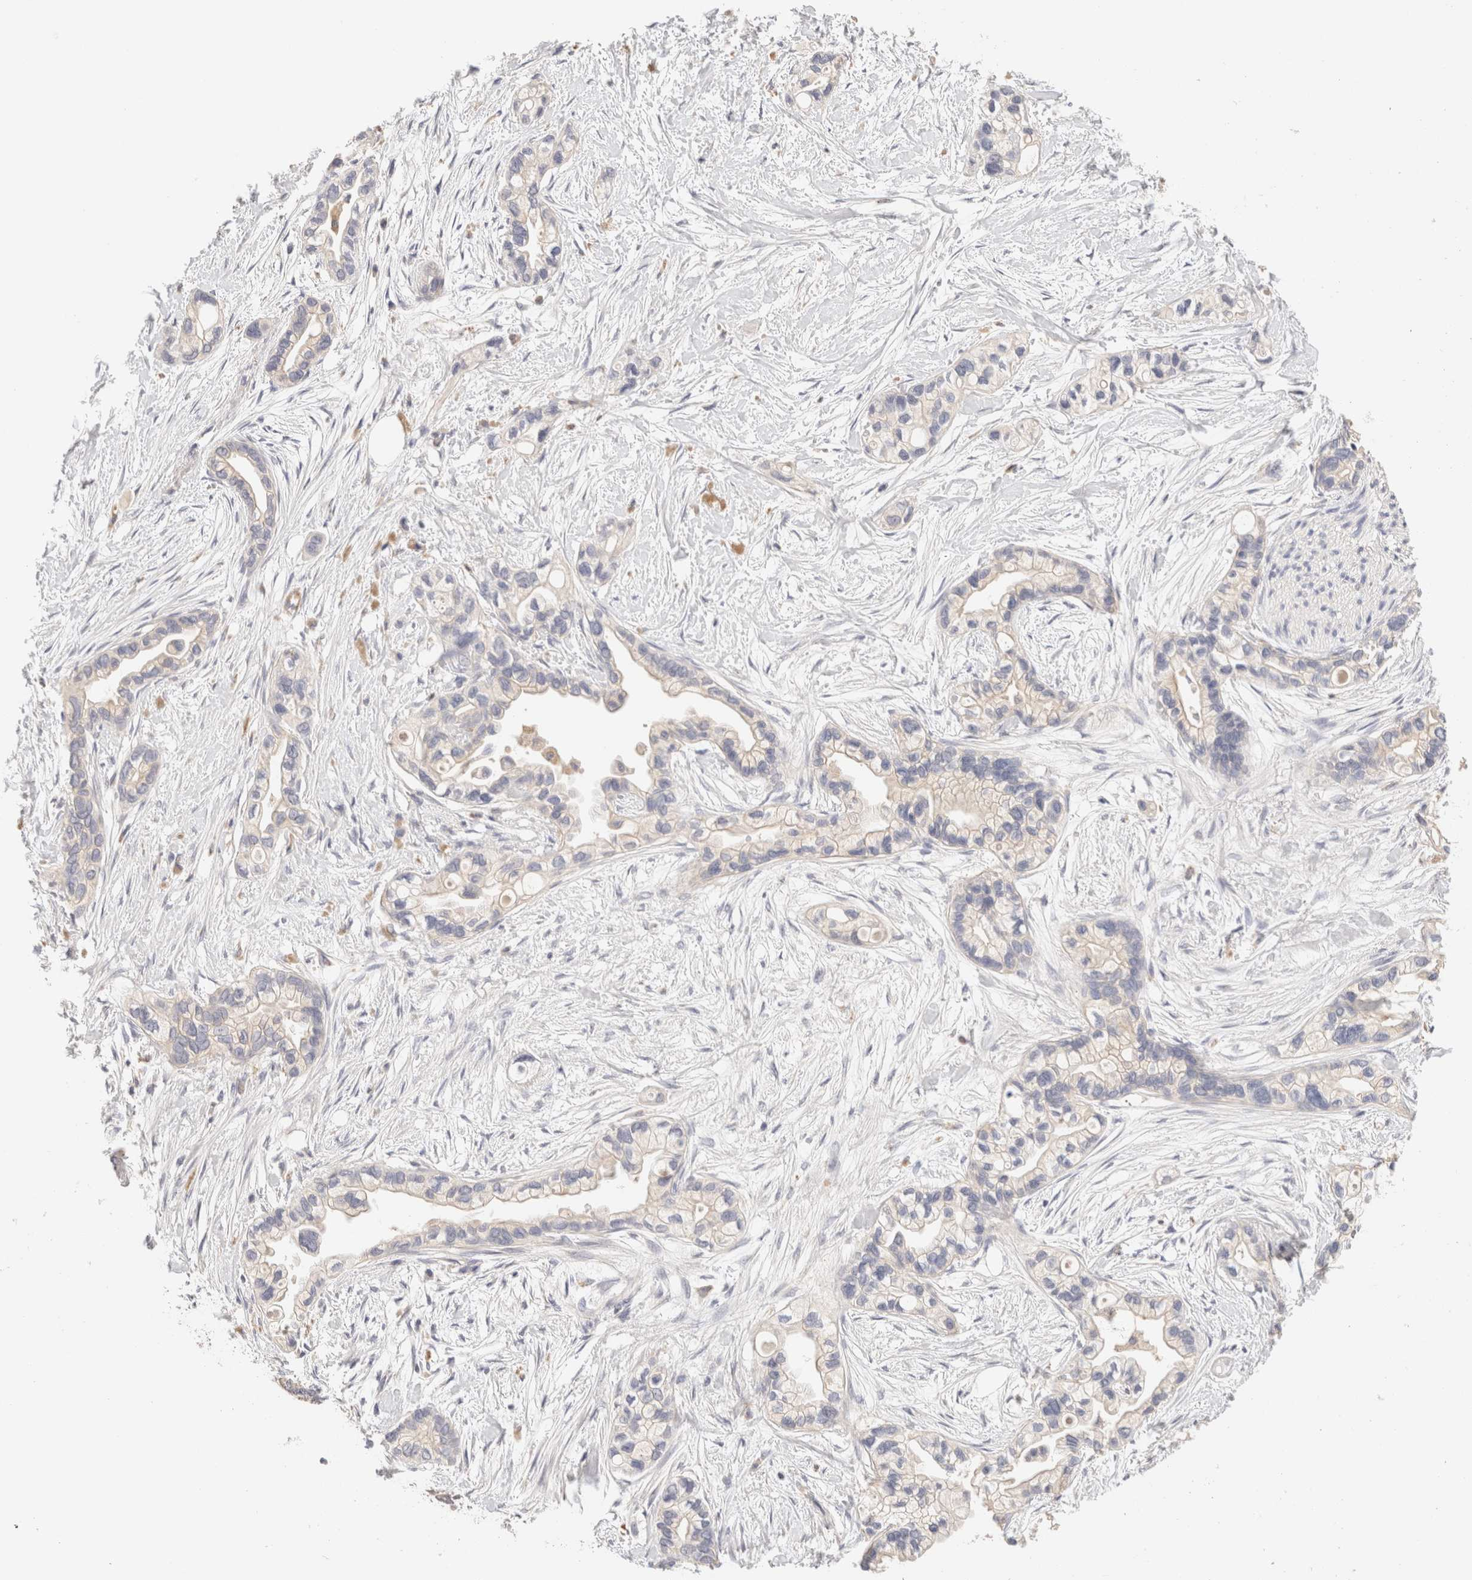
{"staining": {"intensity": "negative", "quantity": "none", "location": "none"}, "tissue": "pancreatic cancer", "cell_type": "Tumor cells", "image_type": "cancer", "snomed": [{"axis": "morphology", "description": "Adenocarcinoma, NOS"}, {"axis": "topography", "description": "Pancreas"}], "caption": "A histopathology image of human pancreatic cancer is negative for staining in tumor cells.", "gene": "SCGB2A2", "patient": {"sex": "female", "age": 77}}